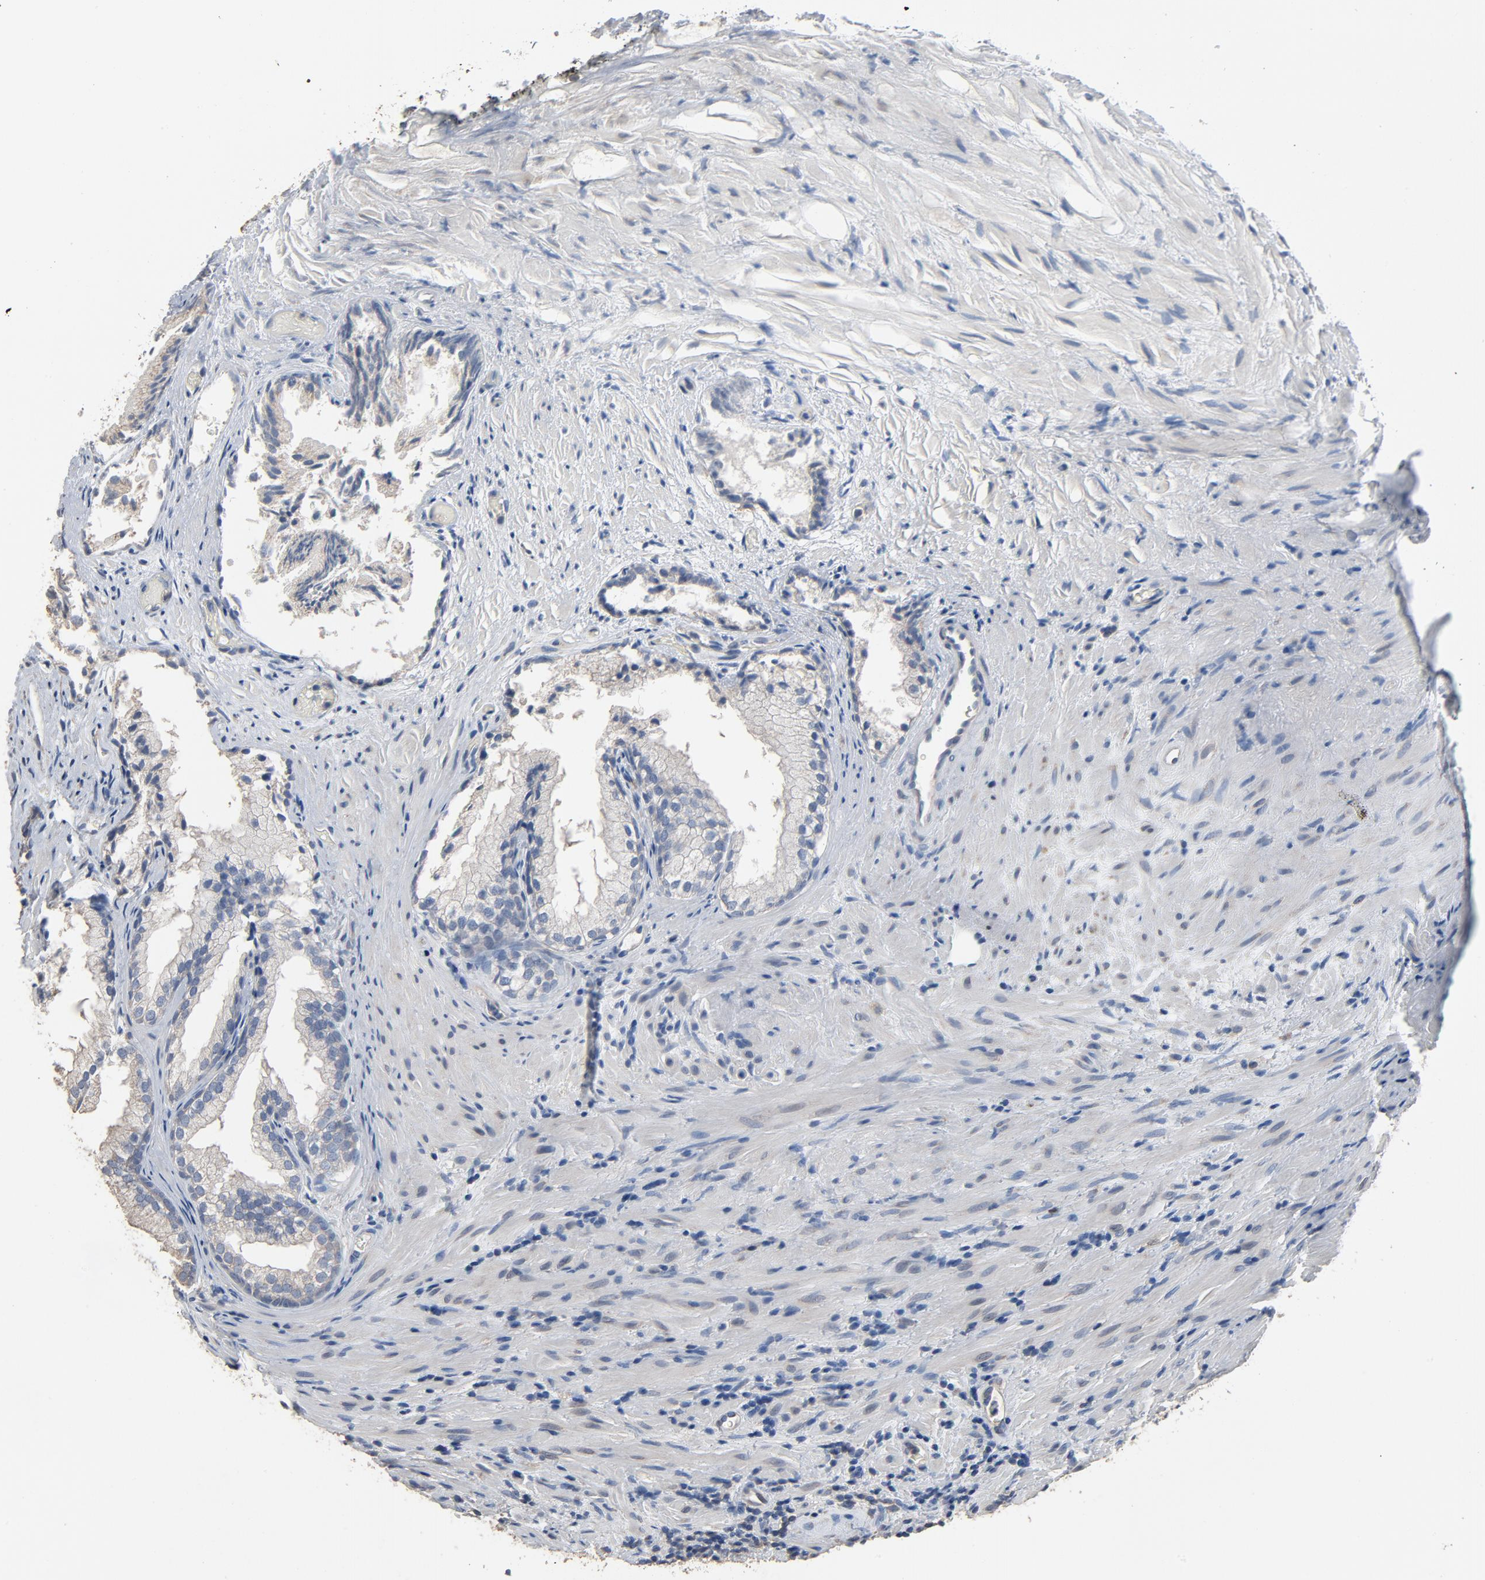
{"staining": {"intensity": "negative", "quantity": "none", "location": "none"}, "tissue": "prostate", "cell_type": "Glandular cells", "image_type": "normal", "snomed": [{"axis": "morphology", "description": "Normal tissue, NOS"}, {"axis": "topography", "description": "Prostate"}], "caption": "A high-resolution photomicrograph shows IHC staining of unremarkable prostate, which displays no significant positivity in glandular cells. (DAB (3,3'-diaminobenzidine) immunohistochemistry (IHC), high magnification).", "gene": "SOX6", "patient": {"sex": "male", "age": 76}}